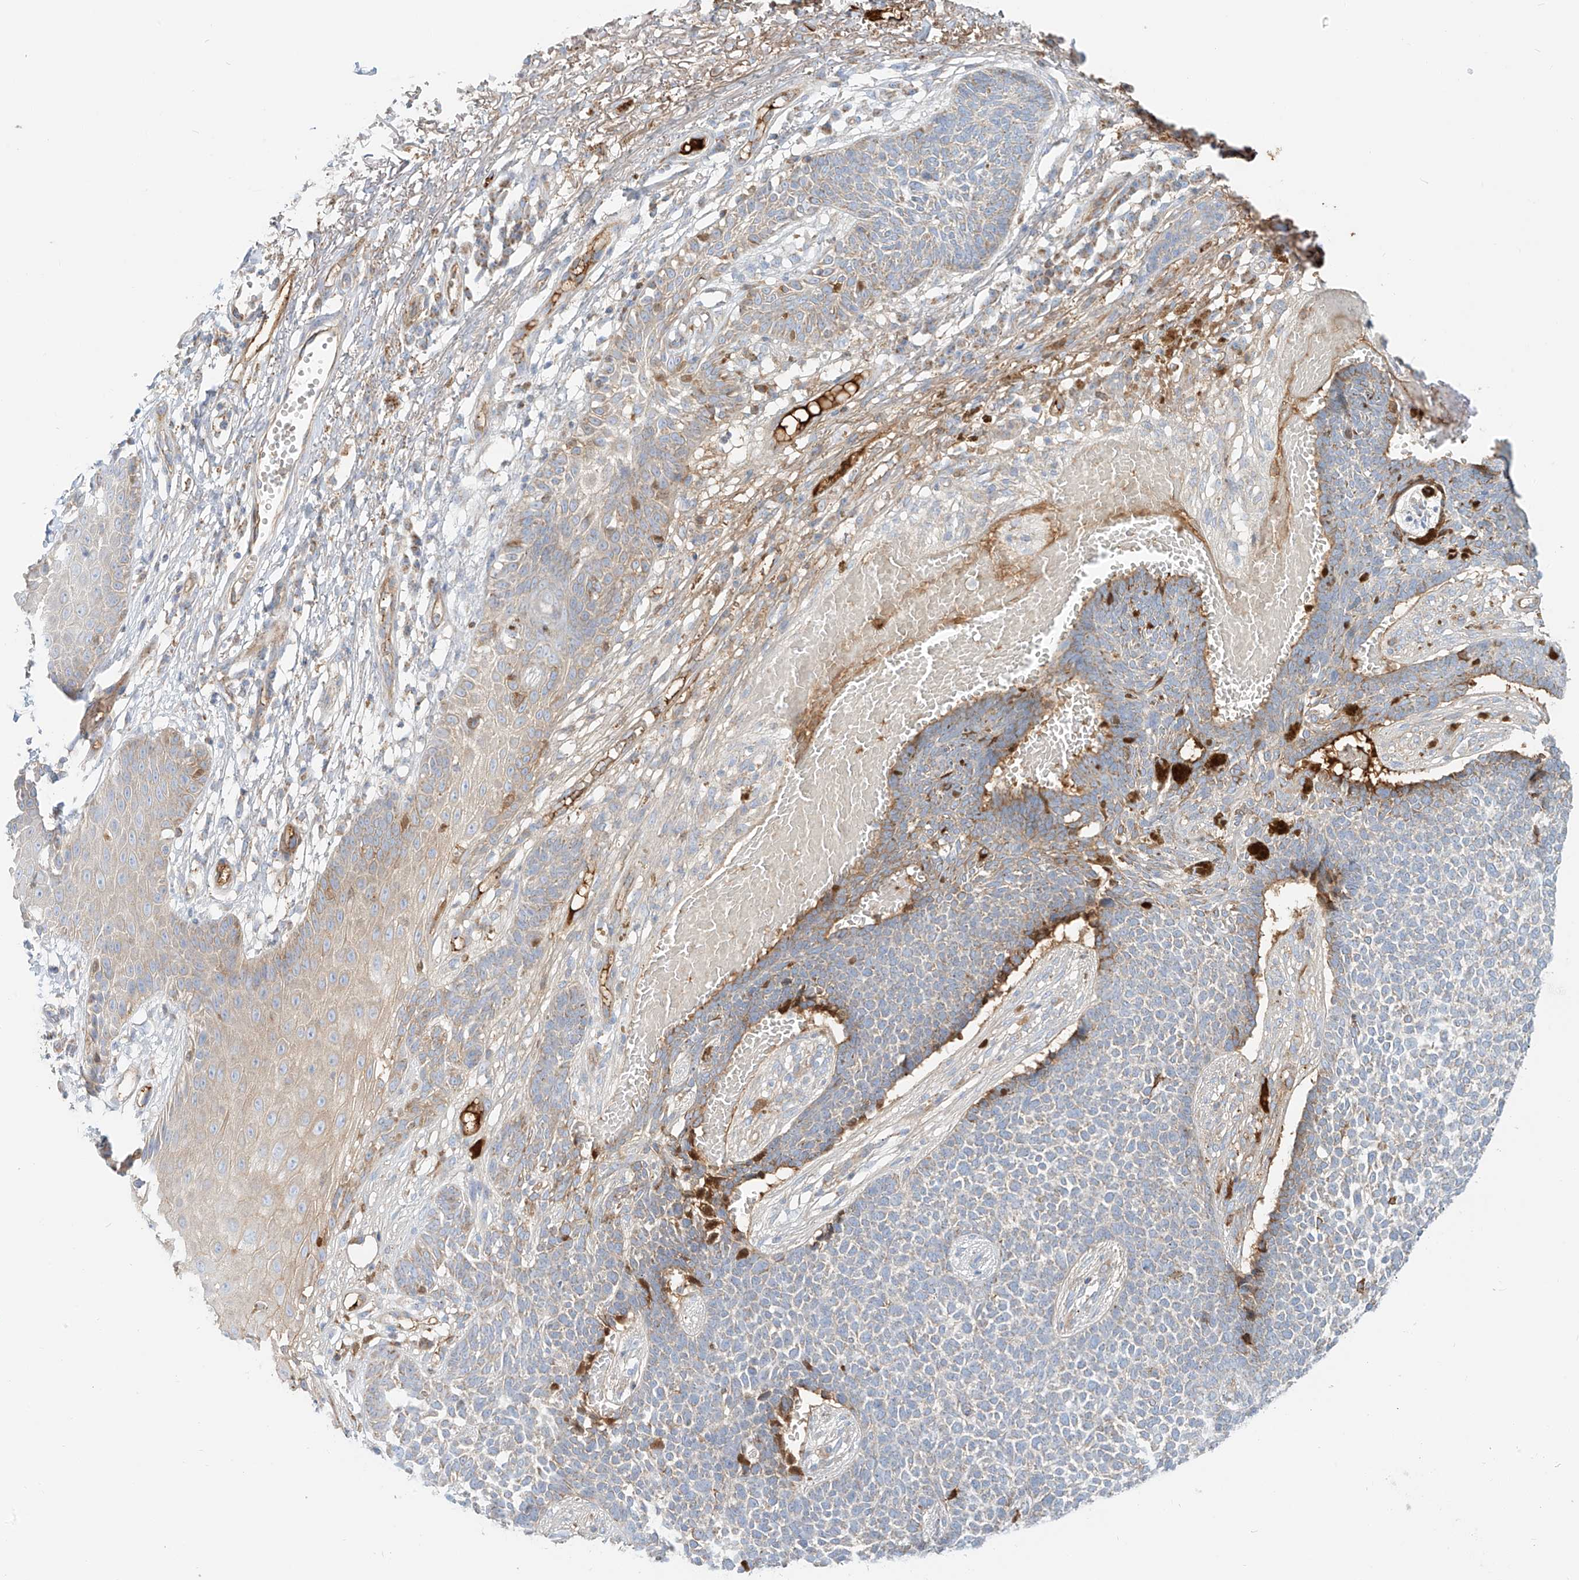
{"staining": {"intensity": "negative", "quantity": "none", "location": "none"}, "tissue": "skin cancer", "cell_type": "Tumor cells", "image_type": "cancer", "snomed": [{"axis": "morphology", "description": "Basal cell carcinoma"}, {"axis": "topography", "description": "Skin"}], "caption": "The IHC histopathology image has no significant positivity in tumor cells of skin basal cell carcinoma tissue.", "gene": "OCSTAMP", "patient": {"sex": "female", "age": 84}}